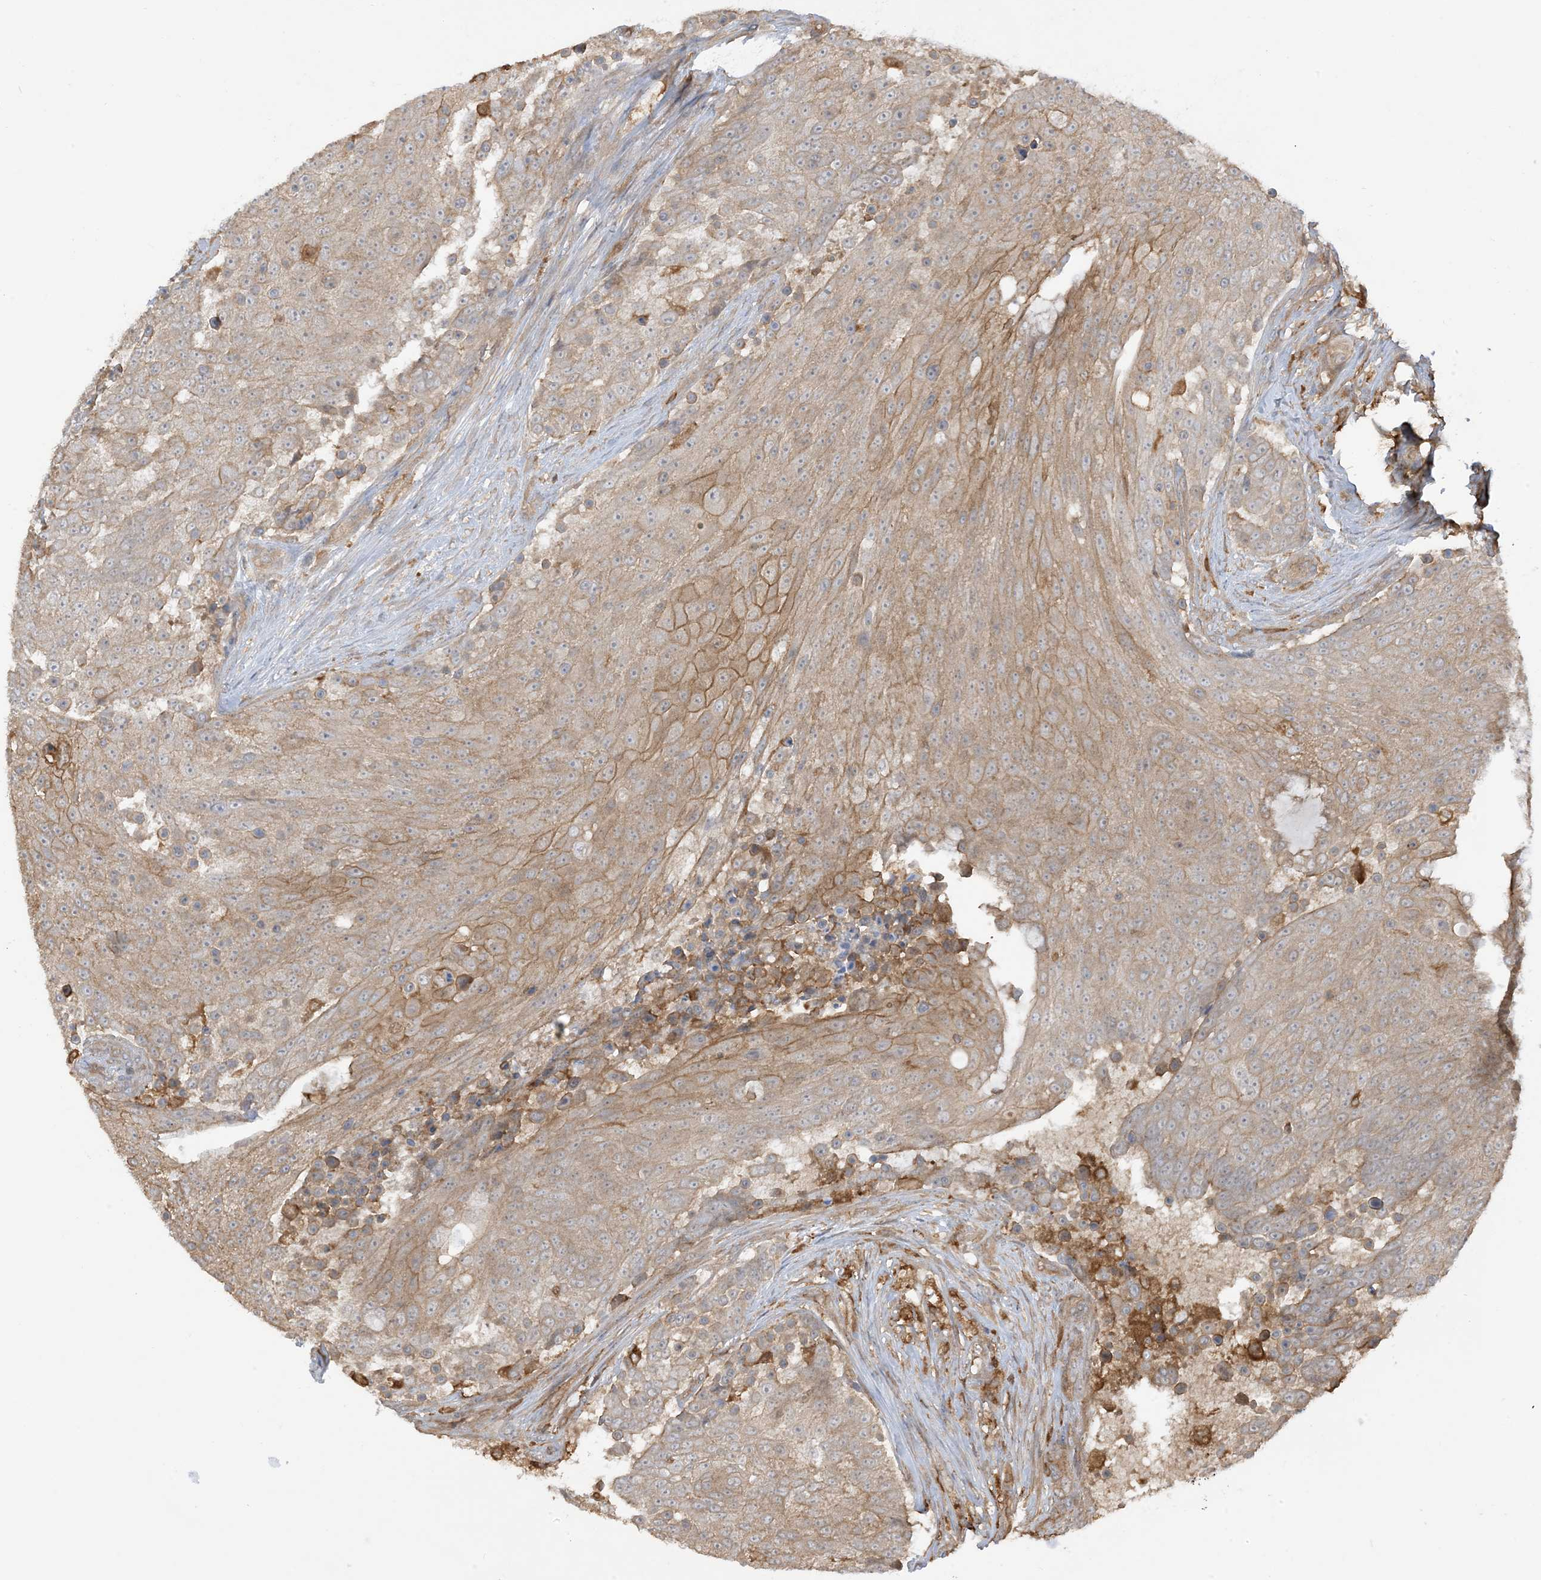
{"staining": {"intensity": "moderate", "quantity": "25%-75%", "location": "cytoplasmic/membranous"}, "tissue": "urothelial cancer", "cell_type": "Tumor cells", "image_type": "cancer", "snomed": [{"axis": "morphology", "description": "Urothelial carcinoma, High grade"}, {"axis": "topography", "description": "Urinary bladder"}], "caption": "Protein expression analysis of human urothelial cancer reveals moderate cytoplasmic/membranous staining in approximately 25%-75% of tumor cells. Nuclei are stained in blue.", "gene": "CAPZB", "patient": {"sex": "female", "age": 63}}